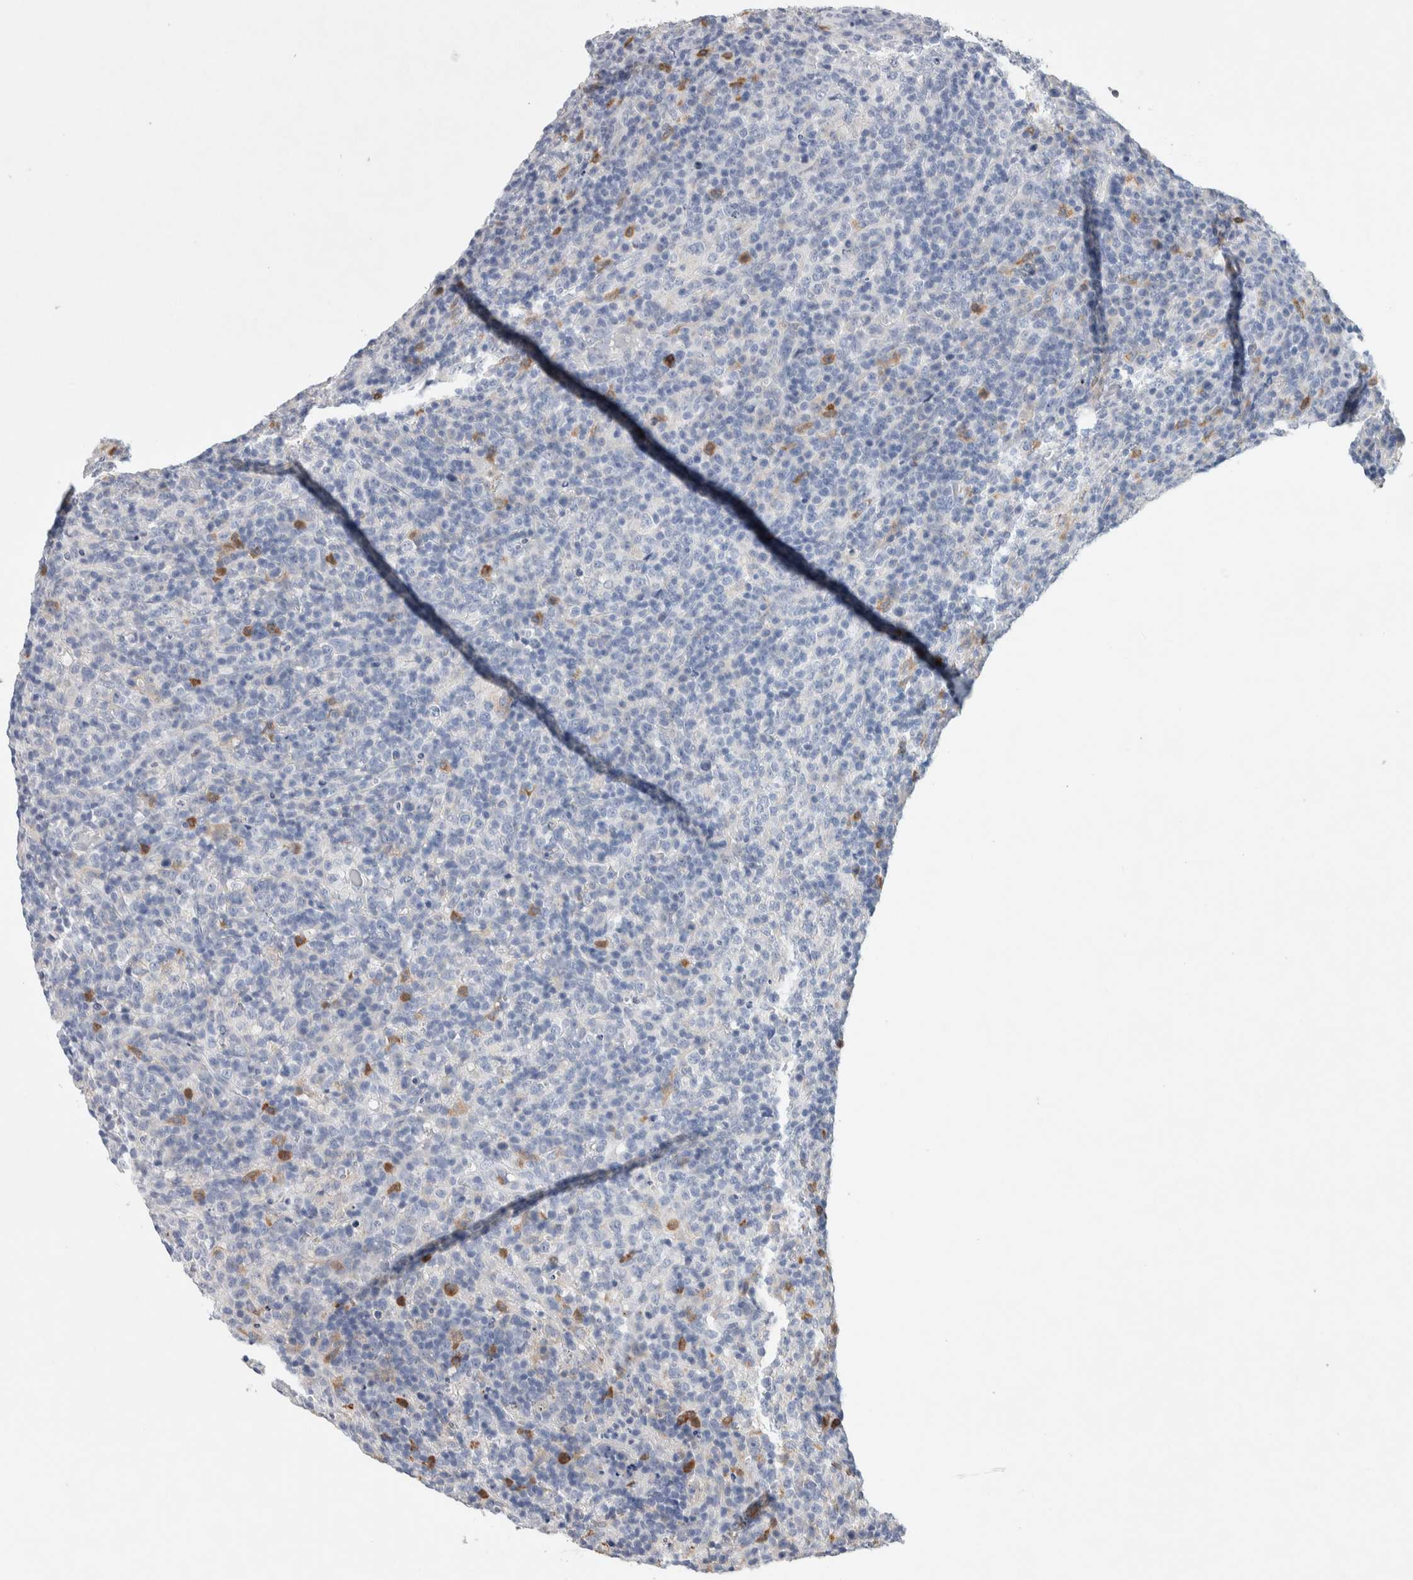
{"staining": {"intensity": "negative", "quantity": "none", "location": "none"}, "tissue": "lymphoma", "cell_type": "Tumor cells", "image_type": "cancer", "snomed": [{"axis": "morphology", "description": "Malignant lymphoma, non-Hodgkin's type, High grade"}, {"axis": "topography", "description": "Lymph node"}], "caption": "This is an IHC photomicrograph of lymphoma. There is no positivity in tumor cells.", "gene": "NCF2", "patient": {"sex": "female", "age": 76}}